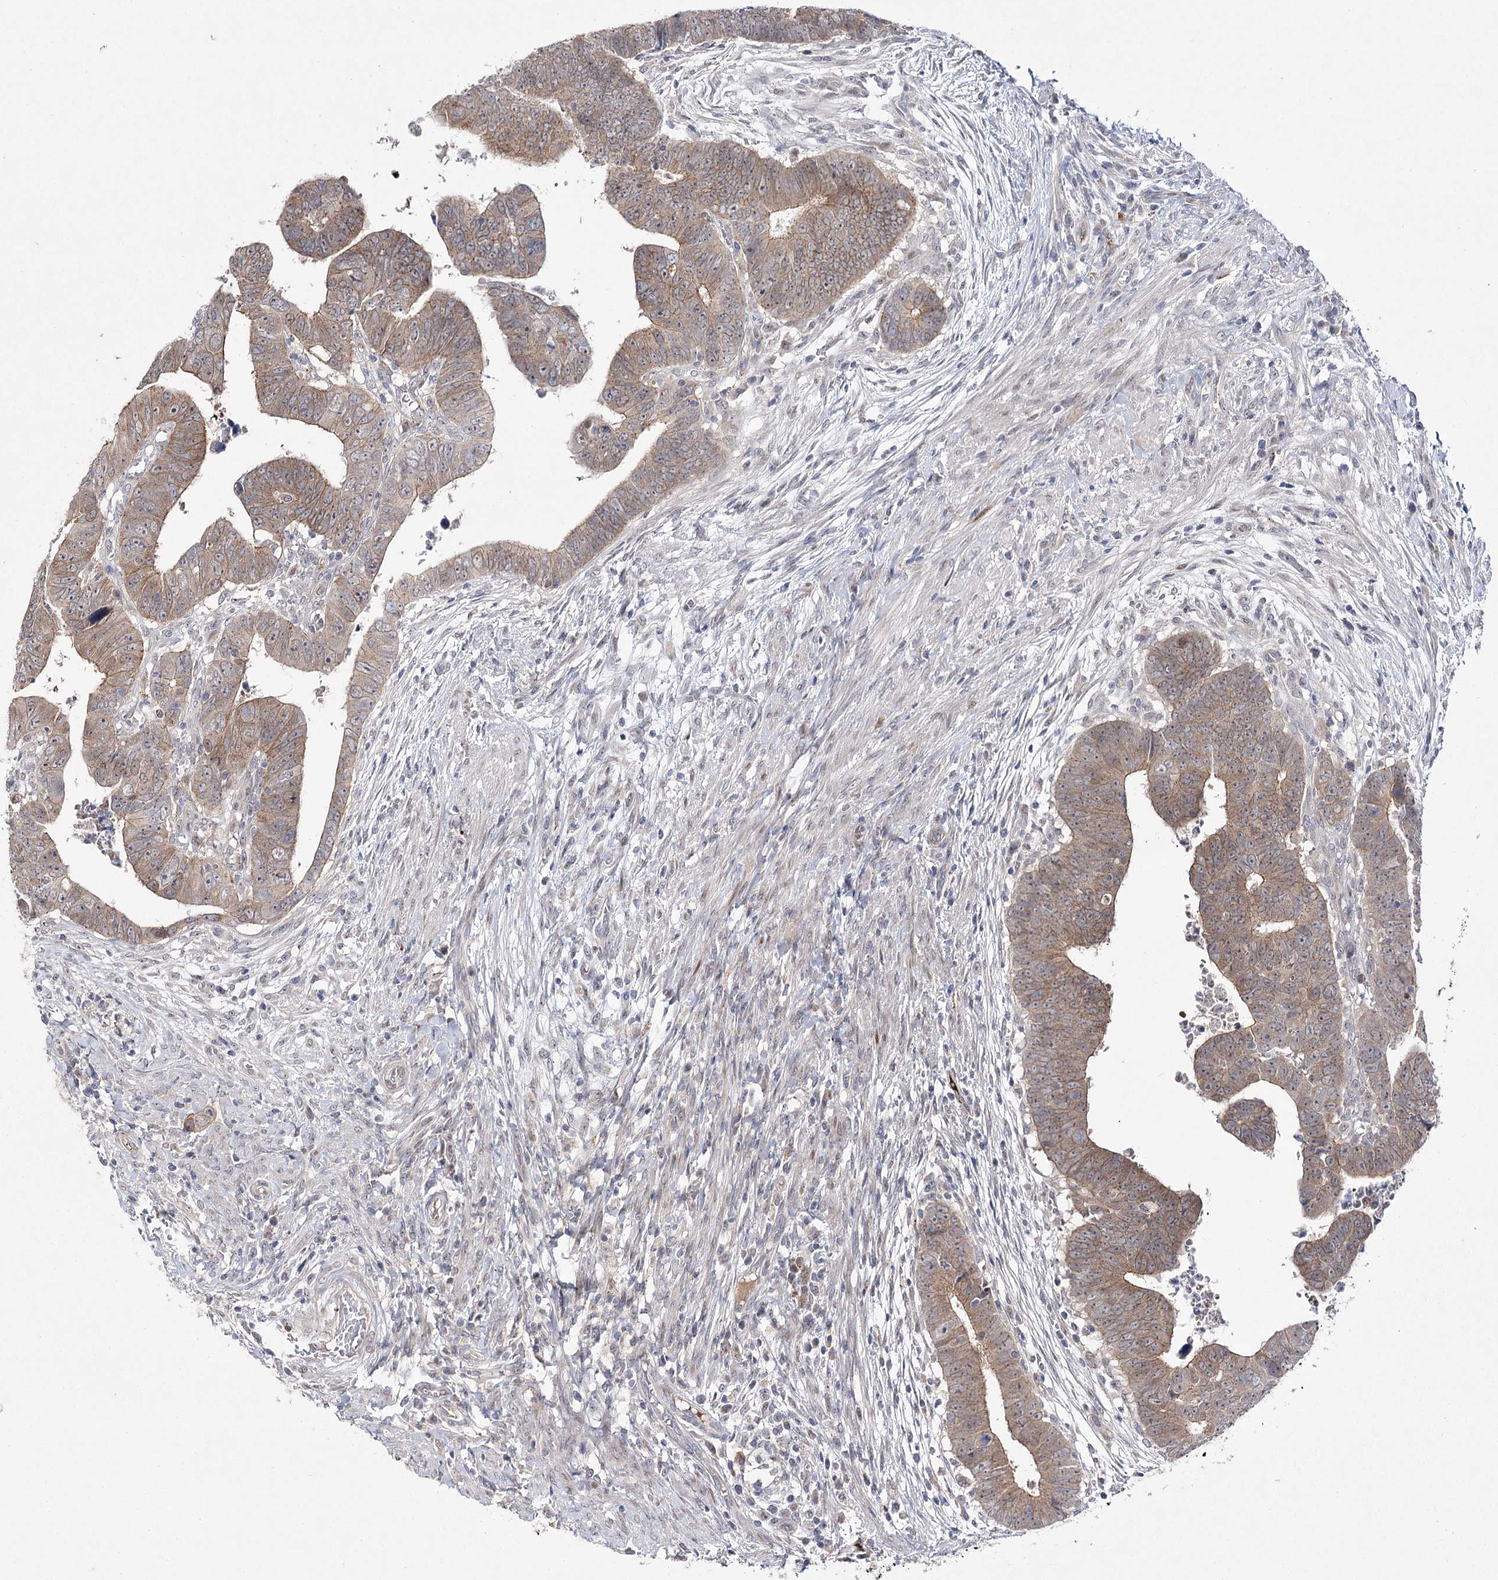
{"staining": {"intensity": "moderate", "quantity": "25%-75%", "location": "cytoplasmic/membranous"}, "tissue": "colorectal cancer", "cell_type": "Tumor cells", "image_type": "cancer", "snomed": [{"axis": "morphology", "description": "Normal tissue, NOS"}, {"axis": "morphology", "description": "Adenocarcinoma, NOS"}, {"axis": "topography", "description": "Rectum"}], "caption": "DAB immunohistochemical staining of colorectal adenocarcinoma exhibits moderate cytoplasmic/membranous protein positivity in approximately 25%-75% of tumor cells. The staining was performed using DAB to visualize the protein expression in brown, while the nuclei were stained in blue with hematoxylin (Magnification: 20x).", "gene": "ARHGAP32", "patient": {"sex": "female", "age": 65}}